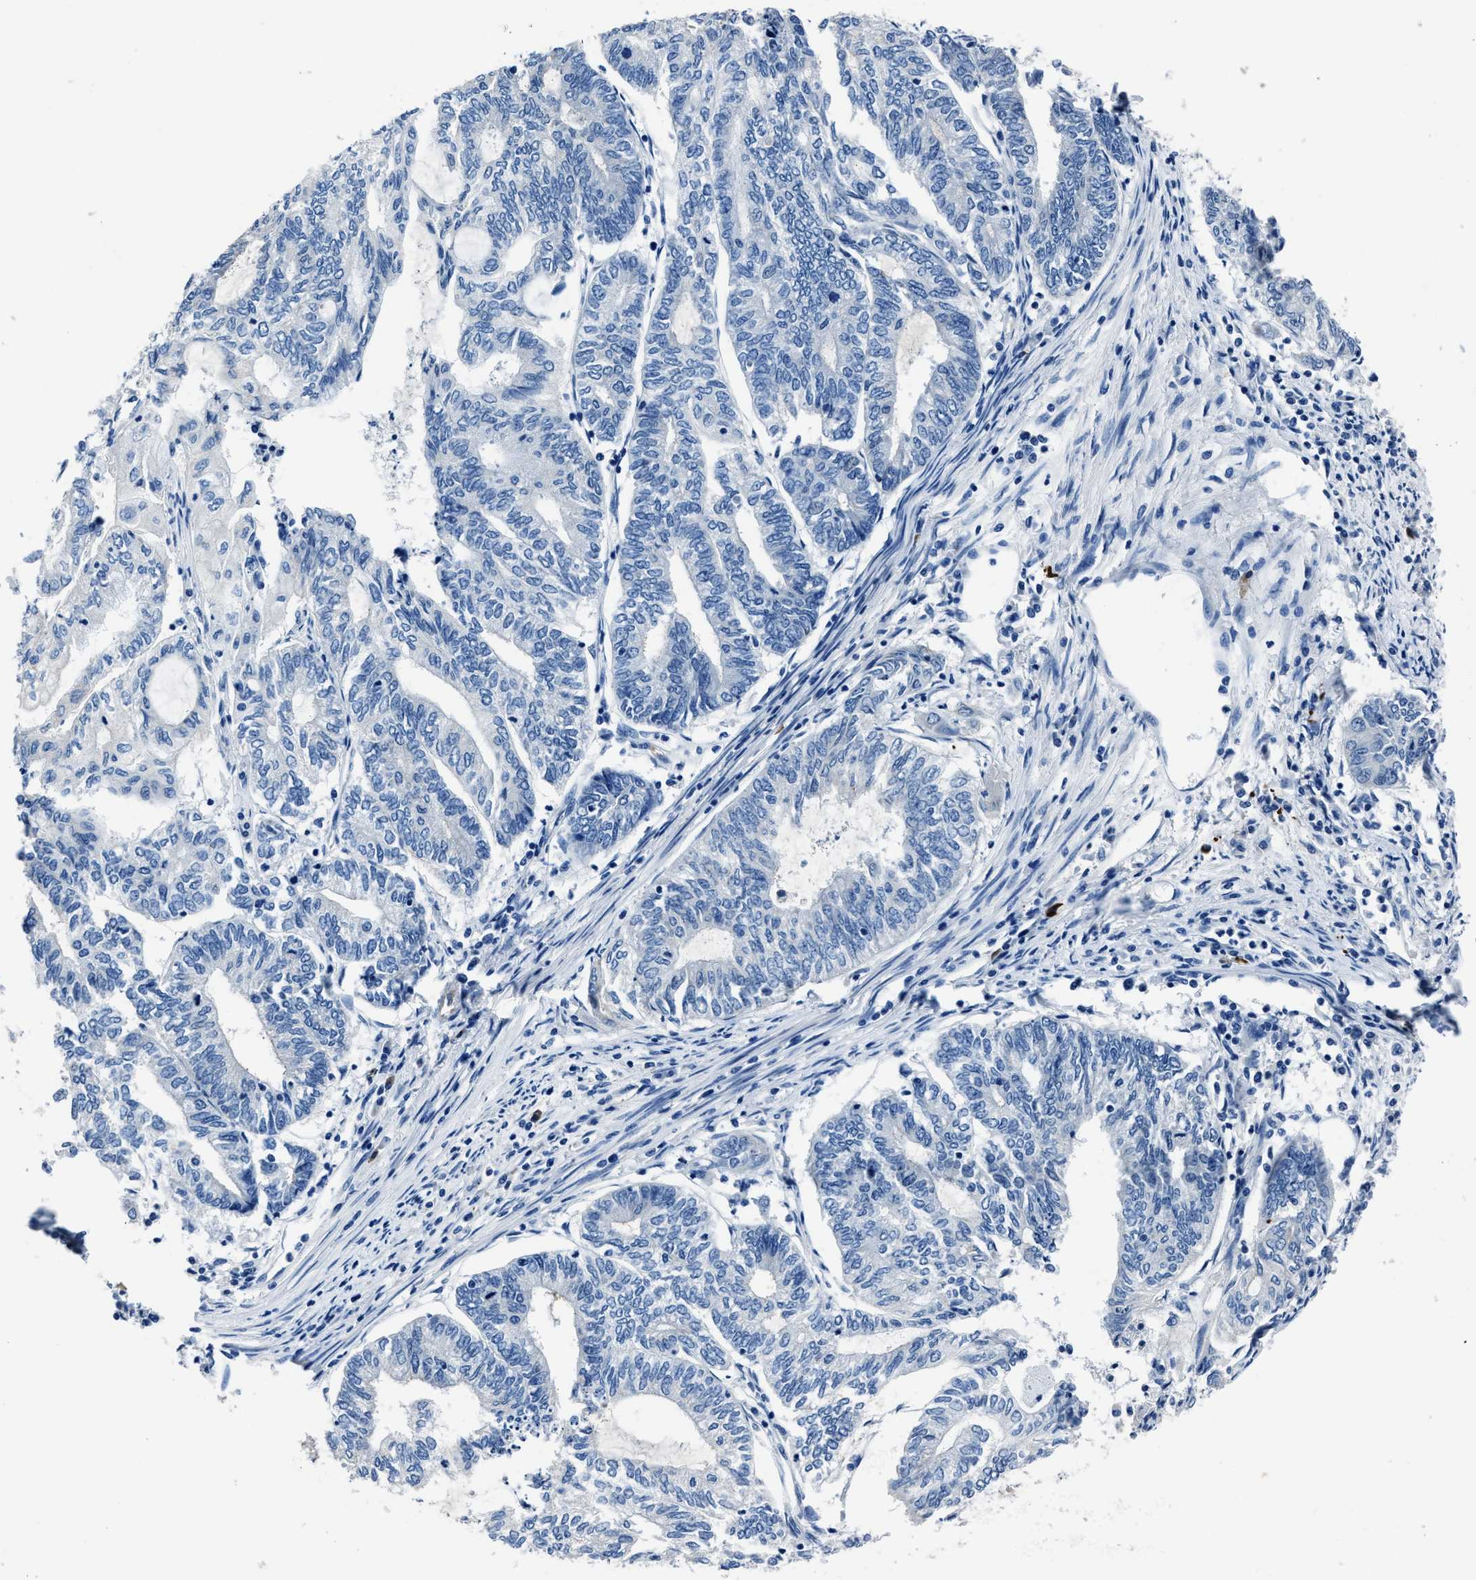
{"staining": {"intensity": "negative", "quantity": "none", "location": "none"}, "tissue": "endometrial cancer", "cell_type": "Tumor cells", "image_type": "cancer", "snomed": [{"axis": "morphology", "description": "Adenocarcinoma, NOS"}, {"axis": "topography", "description": "Uterus"}, {"axis": "topography", "description": "Endometrium"}], "caption": "Protein analysis of endometrial adenocarcinoma exhibits no significant staining in tumor cells. (DAB (3,3'-diaminobenzidine) IHC visualized using brightfield microscopy, high magnification).", "gene": "NACAD", "patient": {"sex": "female", "age": 70}}